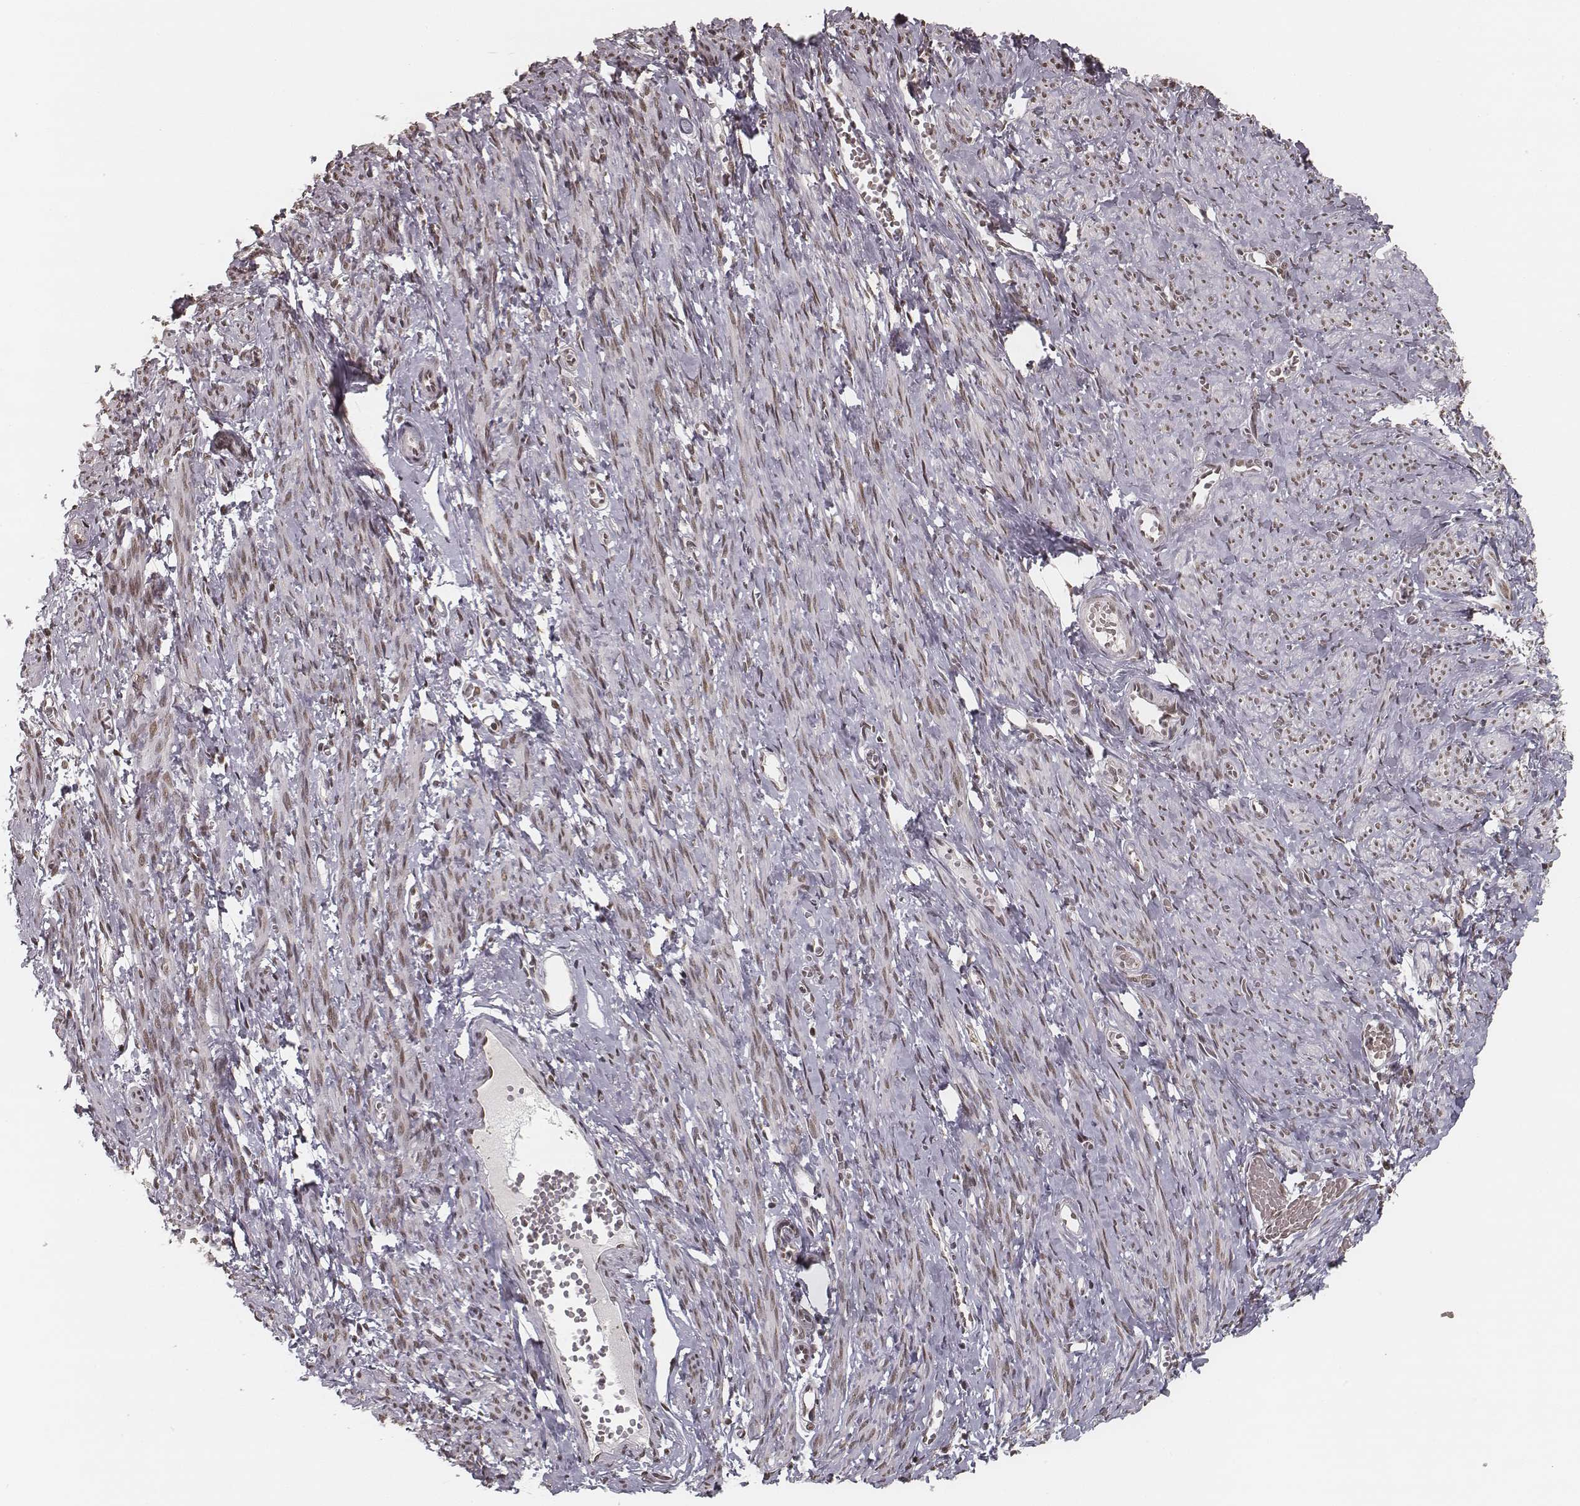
{"staining": {"intensity": "moderate", "quantity": ">75%", "location": "nuclear"}, "tissue": "smooth muscle", "cell_type": "Smooth muscle cells", "image_type": "normal", "snomed": [{"axis": "morphology", "description": "Normal tissue, NOS"}, {"axis": "topography", "description": "Smooth muscle"}], "caption": "DAB (3,3'-diaminobenzidine) immunohistochemical staining of unremarkable smooth muscle reveals moderate nuclear protein staining in about >75% of smooth muscle cells. Immunohistochemistry (ihc) stains the protein in brown and the nuclei are stained blue.", "gene": "HMGA2", "patient": {"sex": "female", "age": 65}}